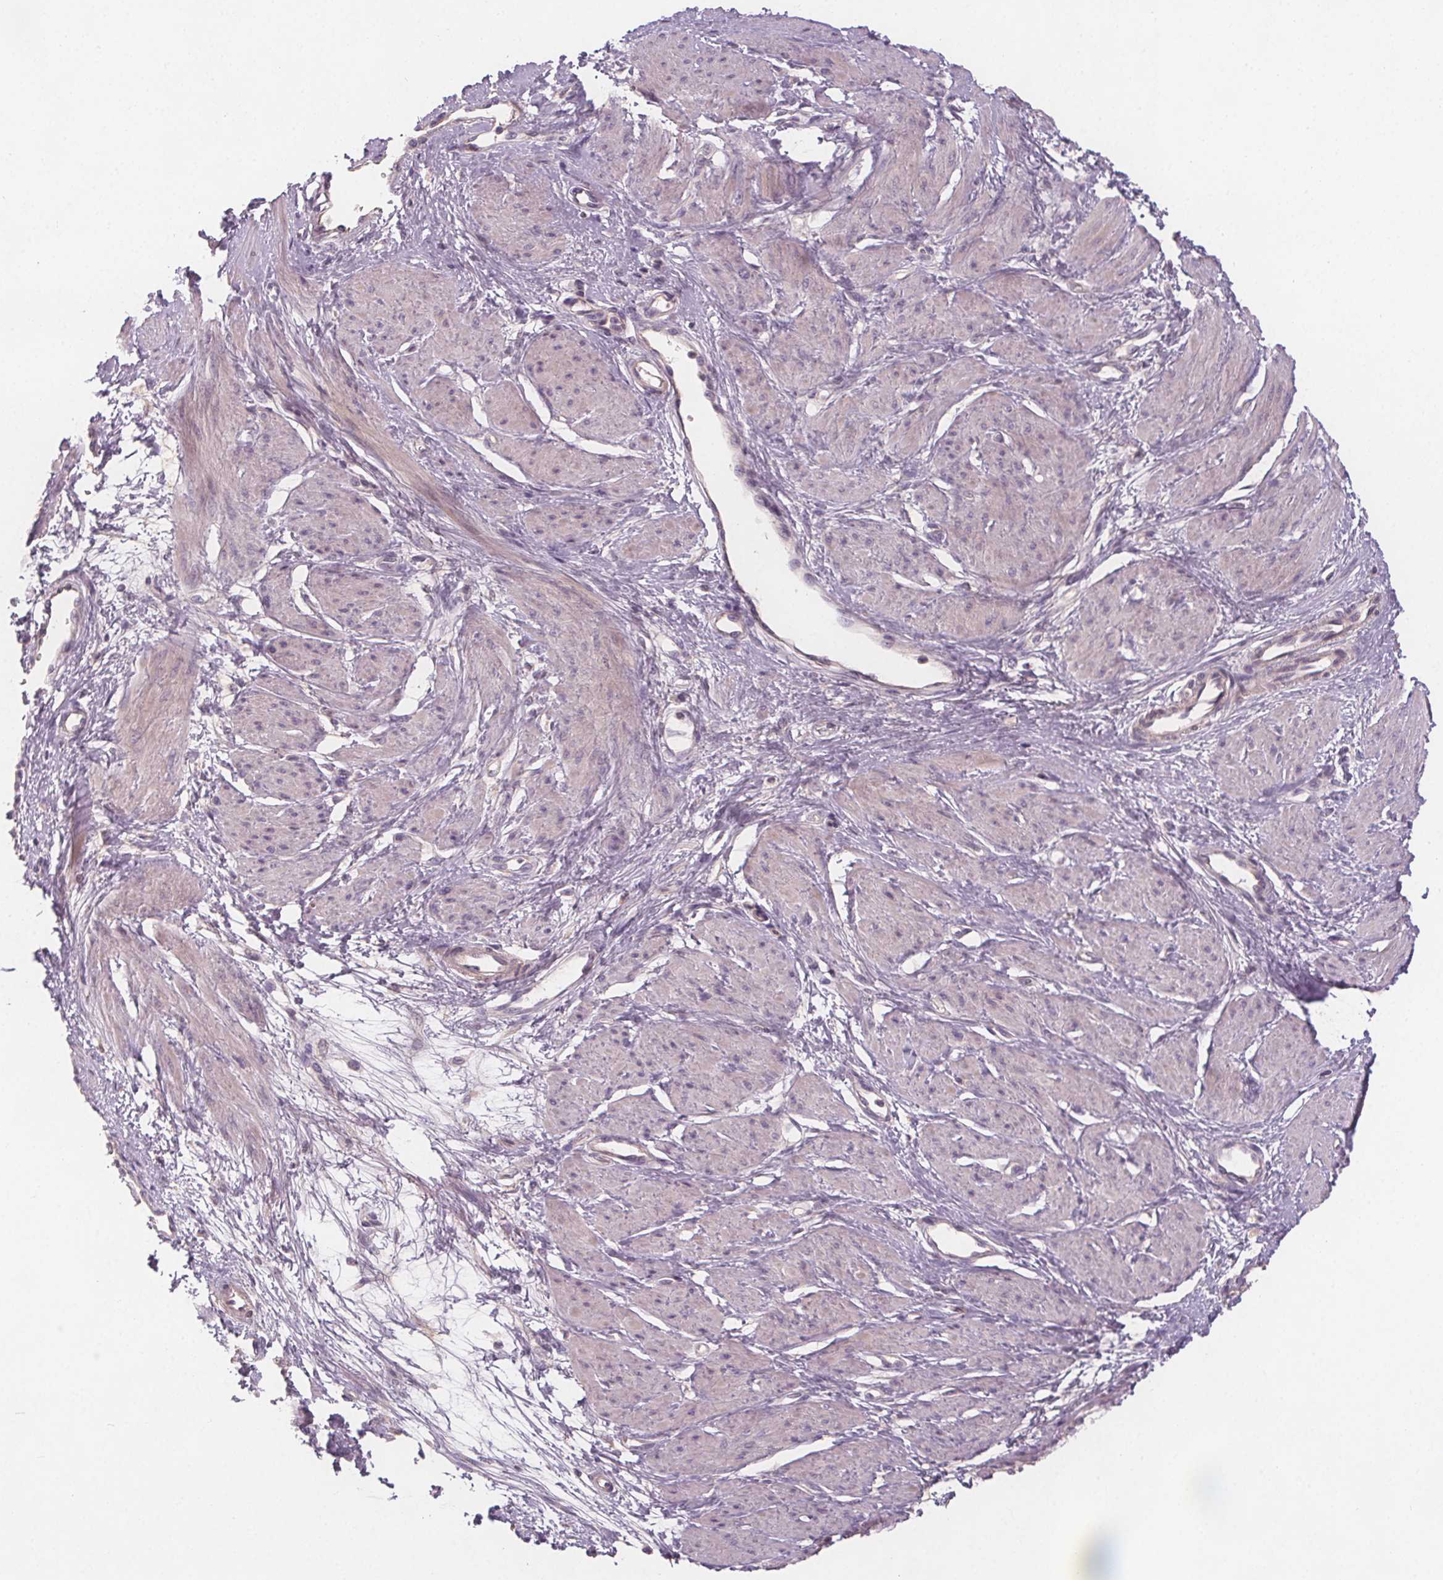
{"staining": {"intensity": "negative", "quantity": "none", "location": "none"}, "tissue": "smooth muscle", "cell_type": "Smooth muscle cells", "image_type": "normal", "snomed": [{"axis": "morphology", "description": "Normal tissue, NOS"}, {"axis": "topography", "description": "Smooth muscle"}, {"axis": "topography", "description": "Uterus"}], "caption": "DAB immunohistochemical staining of unremarkable smooth muscle exhibits no significant expression in smooth muscle cells. (DAB (3,3'-diaminobenzidine) immunohistochemistry (IHC), high magnification).", "gene": "VNN1", "patient": {"sex": "female", "age": 39}}